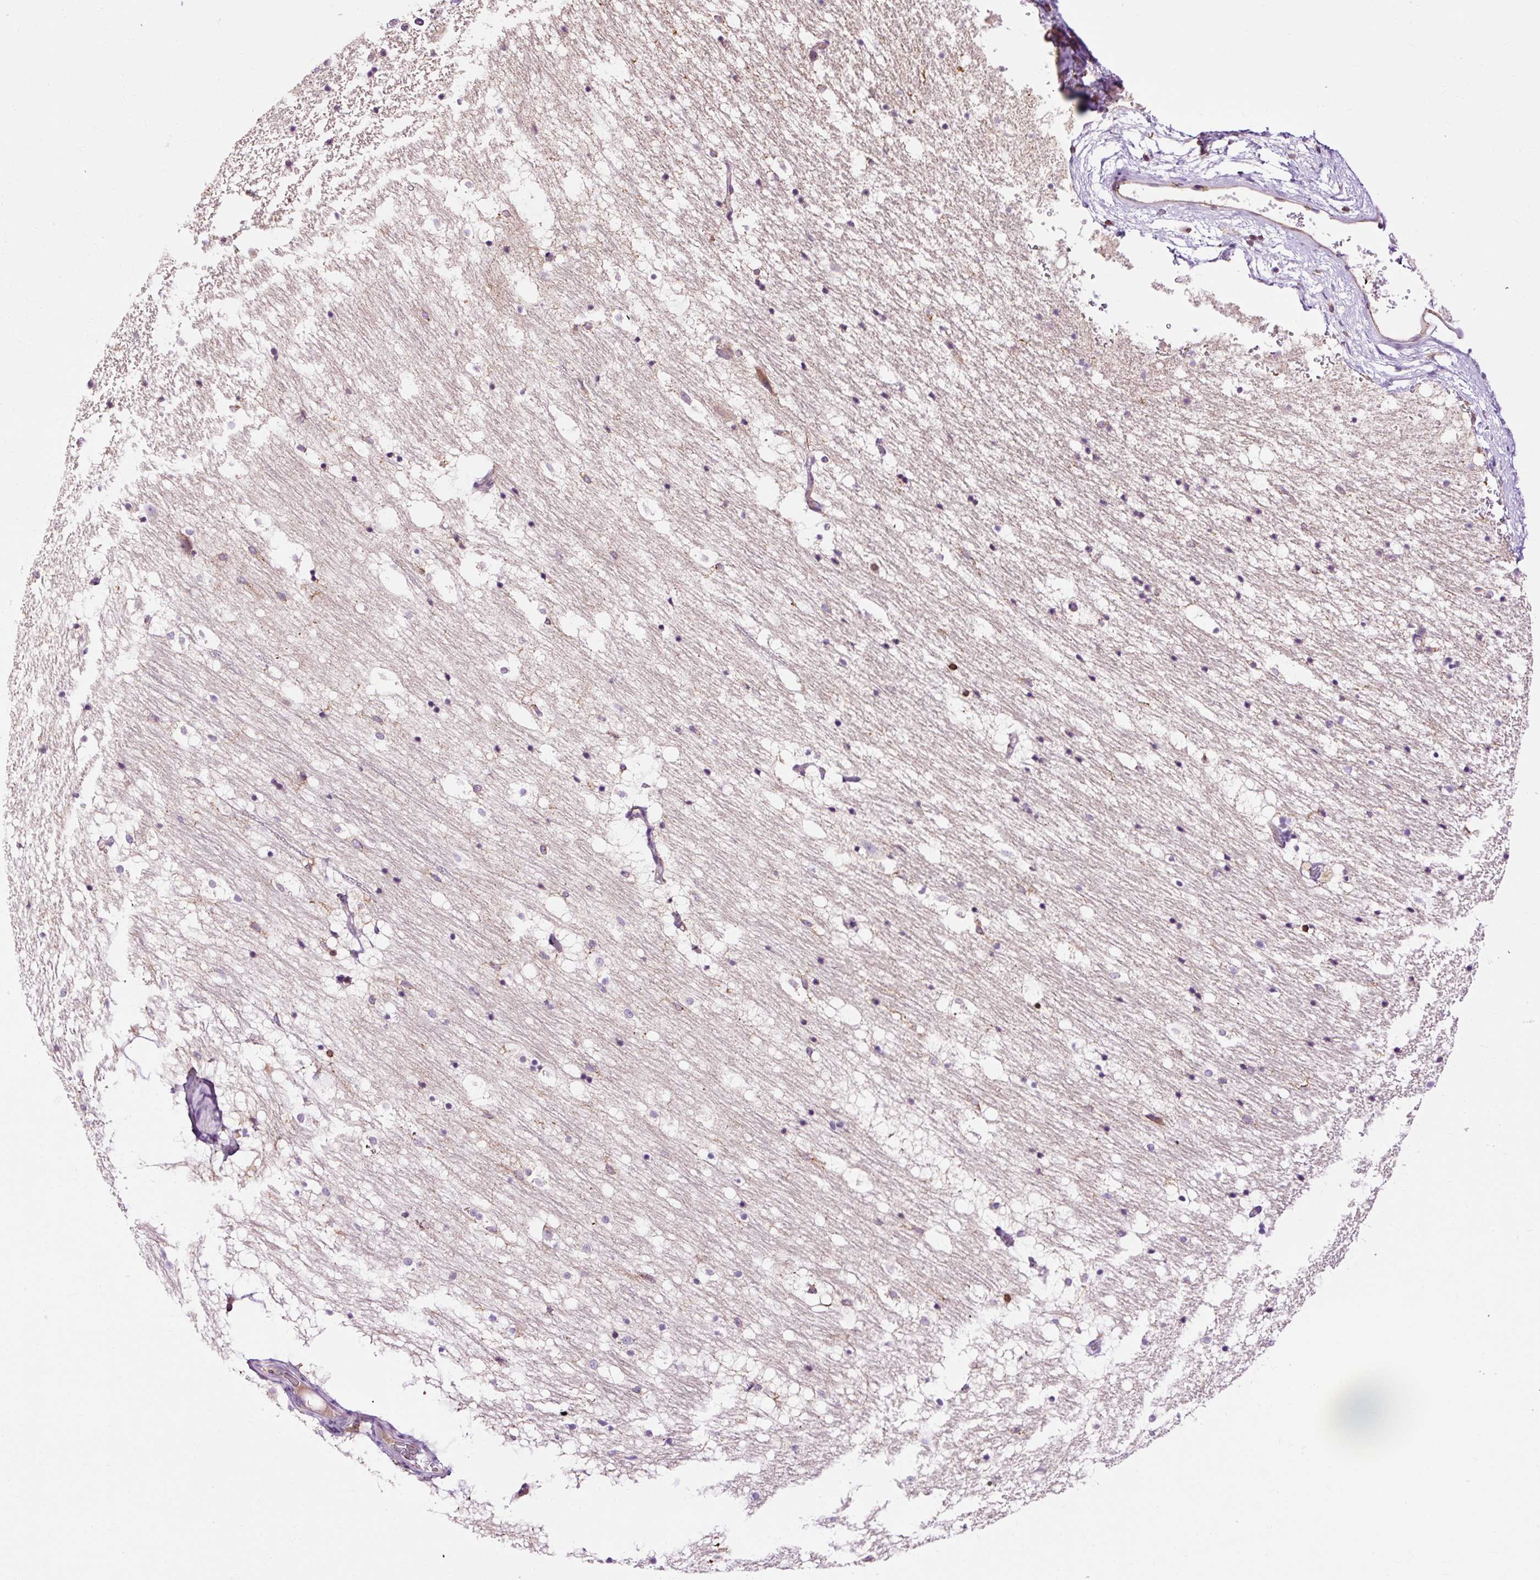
{"staining": {"intensity": "negative", "quantity": "none", "location": "none"}, "tissue": "caudate", "cell_type": "Glial cells", "image_type": "normal", "snomed": [{"axis": "morphology", "description": "Normal tissue, NOS"}, {"axis": "topography", "description": "Lateral ventricle wall"}], "caption": "The immunohistochemistry micrograph has no significant expression in glial cells of caudate. (DAB (3,3'-diaminobenzidine) immunohistochemistry (IHC) visualized using brightfield microscopy, high magnification).", "gene": "CD83", "patient": {"sex": "male", "age": 37}}